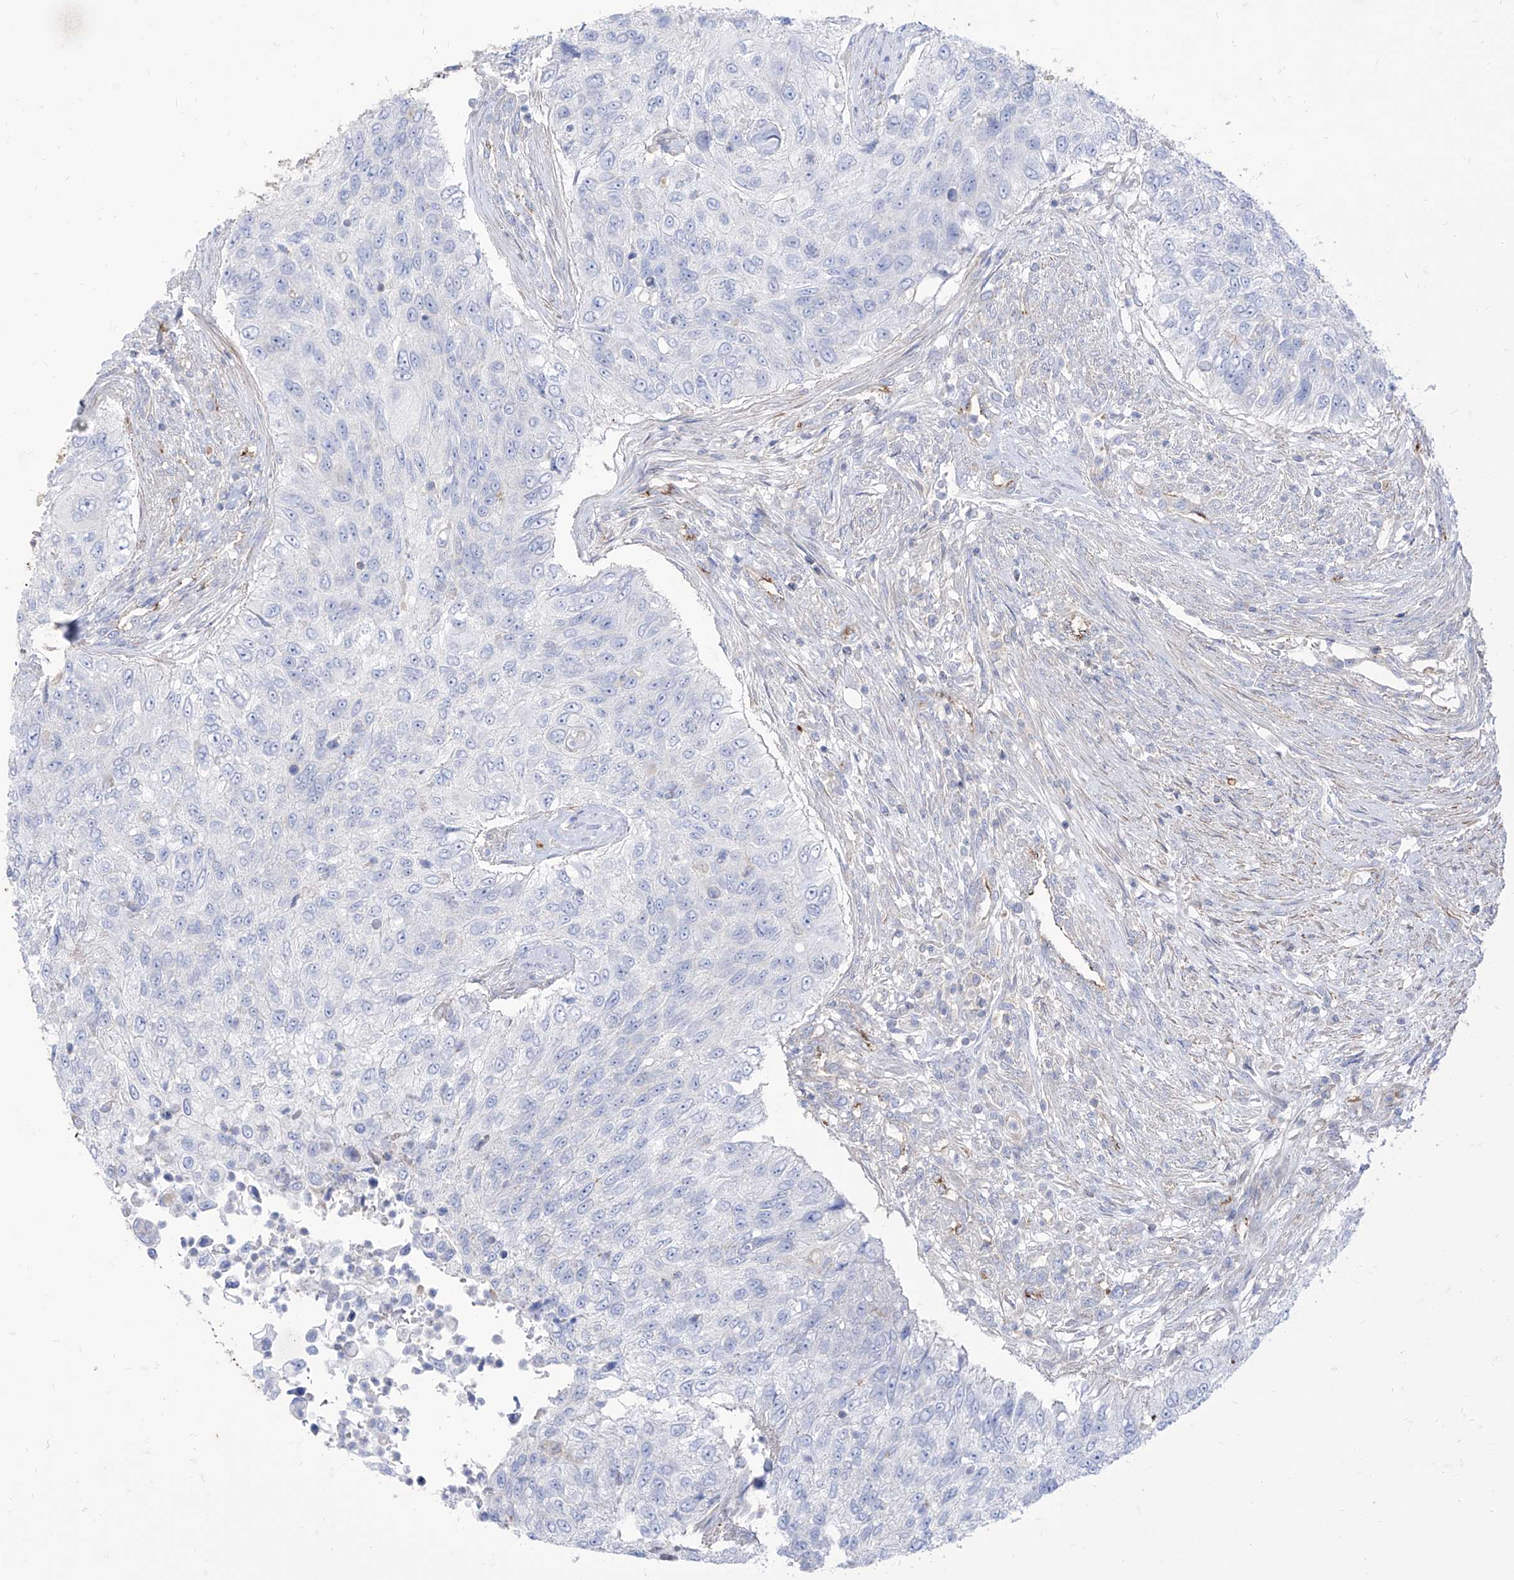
{"staining": {"intensity": "negative", "quantity": "none", "location": "none"}, "tissue": "urothelial cancer", "cell_type": "Tumor cells", "image_type": "cancer", "snomed": [{"axis": "morphology", "description": "Urothelial carcinoma, High grade"}, {"axis": "topography", "description": "Urinary bladder"}], "caption": "A histopathology image of urothelial cancer stained for a protein demonstrates no brown staining in tumor cells.", "gene": "C1orf74", "patient": {"sex": "female", "age": 60}}